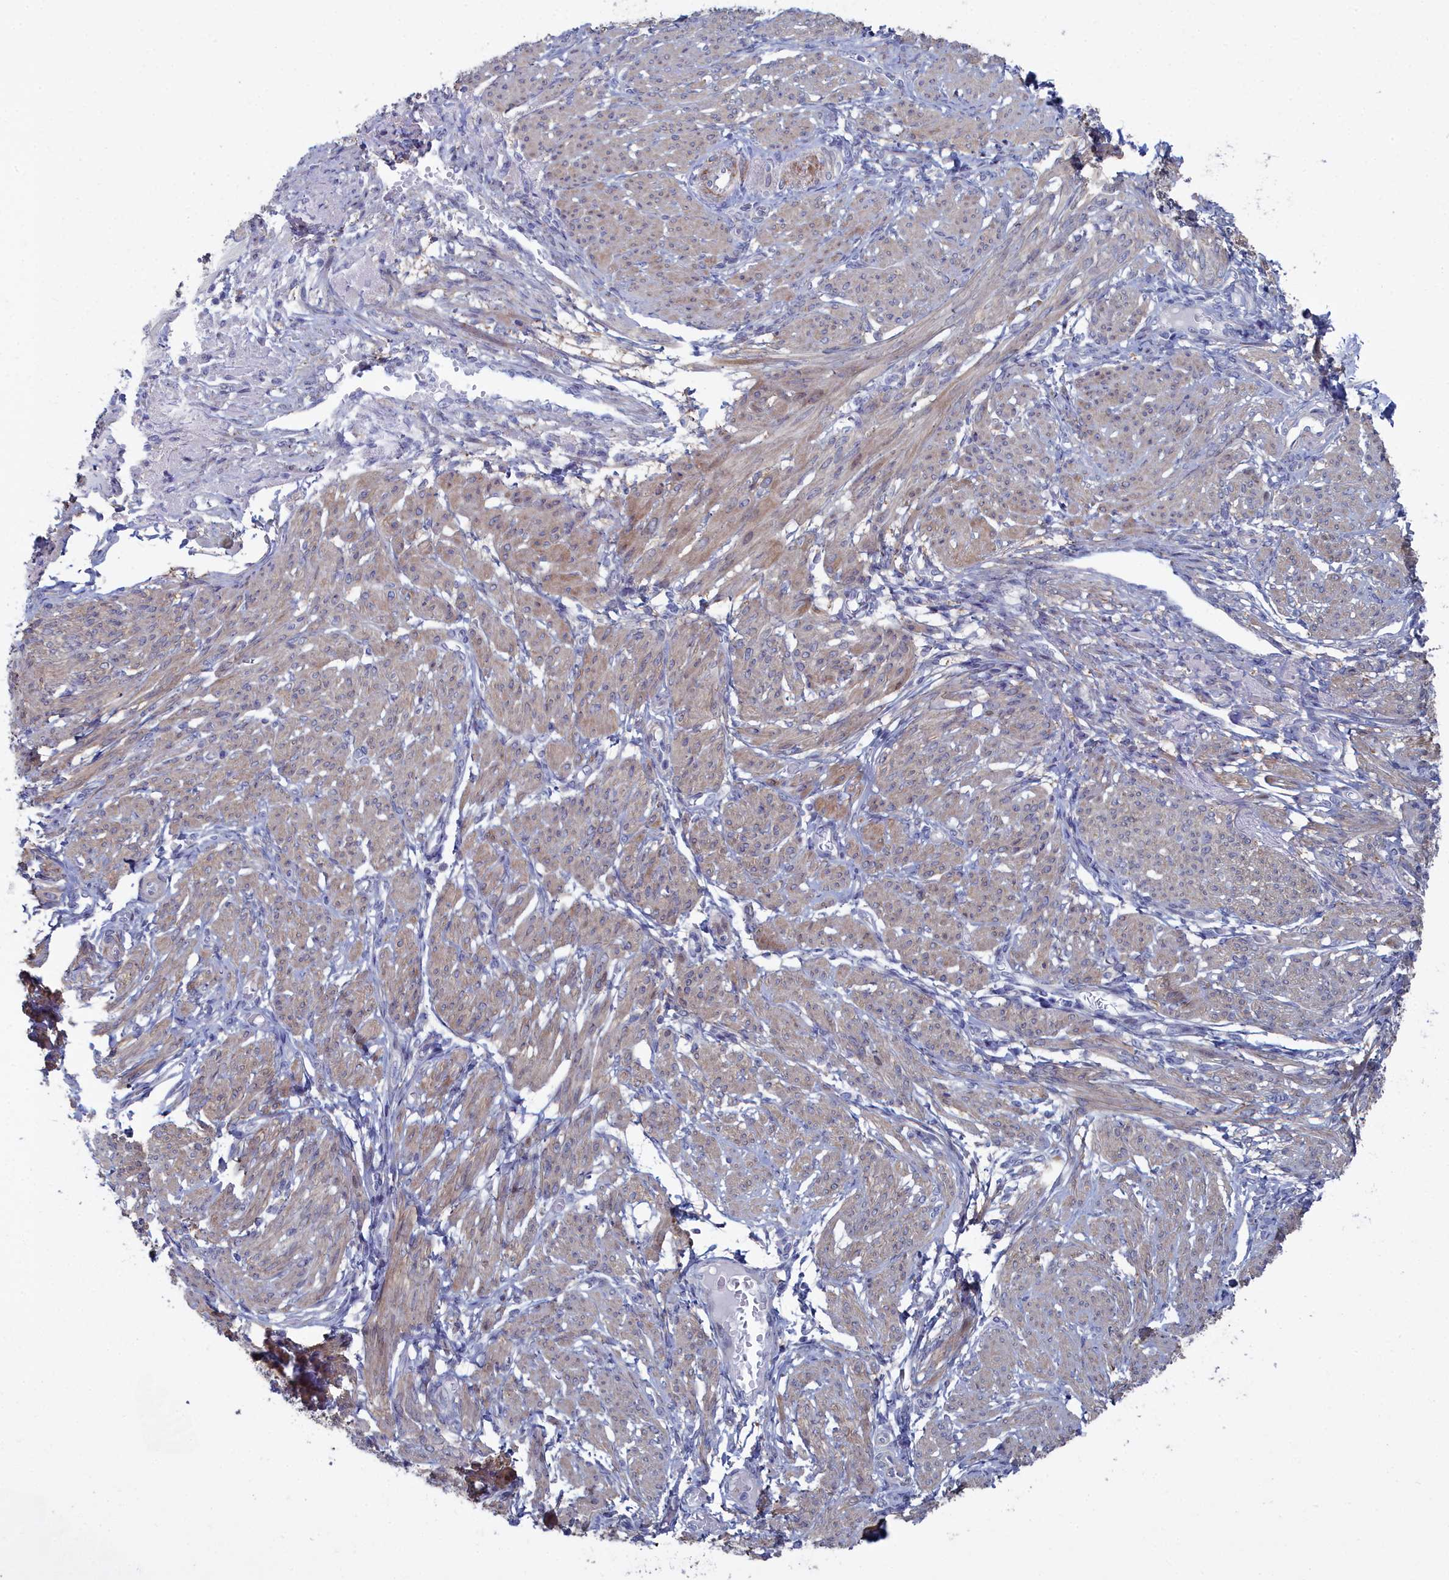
{"staining": {"intensity": "weak", "quantity": "25%-75%", "location": "cytoplasmic/membranous"}, "tissue": "smooth muscle", "cell_type": "Smooth muscle cells", "image_type": "normal", "snomed": [{"axis": "morphology", "description": "Normal tissue, NOS"}, {"axis": "topography", "description": "Smooth muscle"}], "caption": "DAB (3,3'-diaminobenzidine) immunohistochemical staining of normal human smooth muscle exhibits weak cytoplasmic/membranous protein expression in approximately 25%-75% of smooth muscle cells.", "gene": "SHISAL2A", "patient": {"sex": "female", "age": 39}}